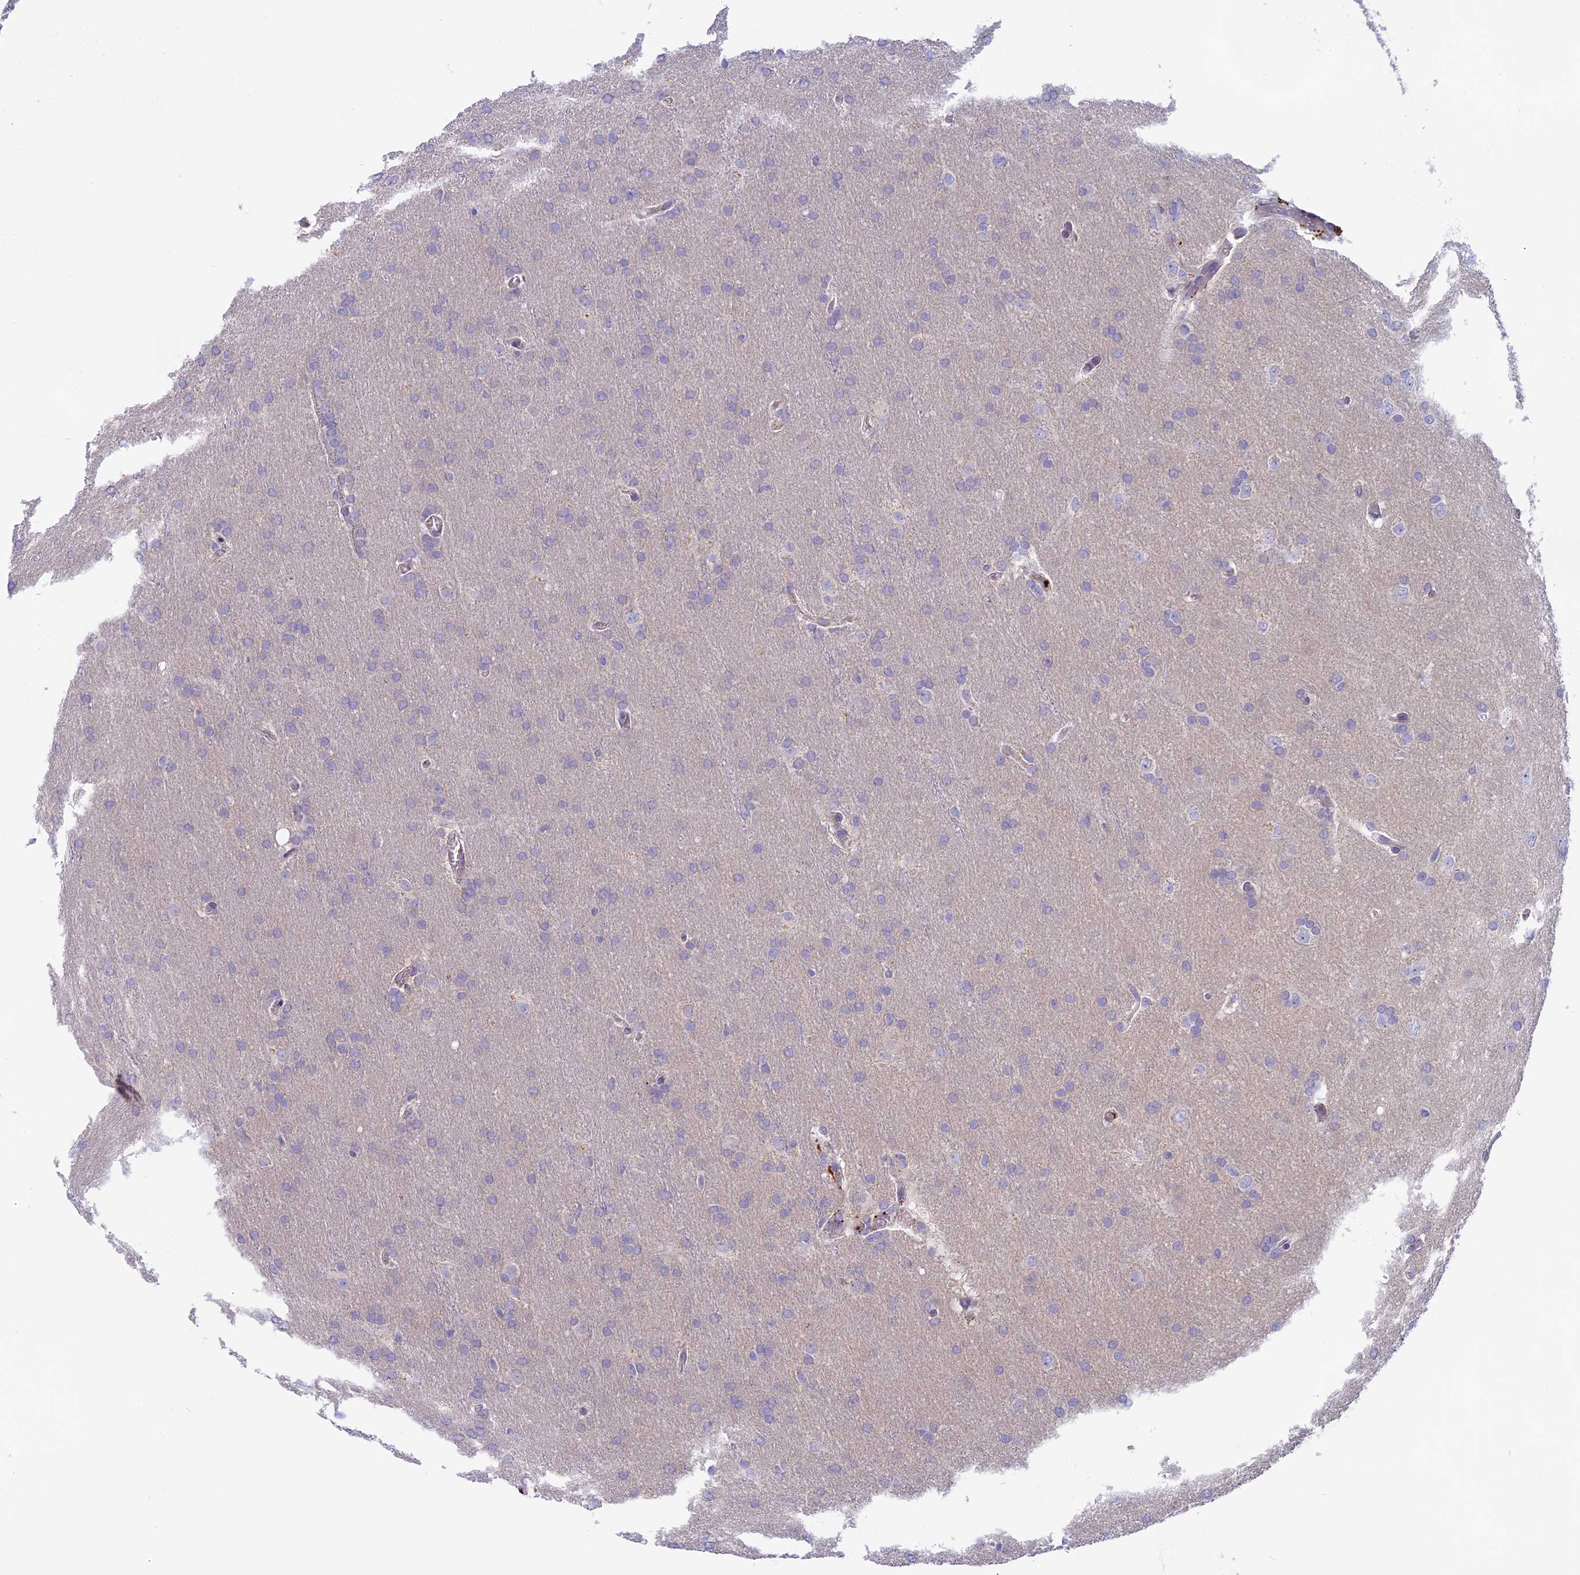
{"staining": {"intensity": "negative", "quantity": "none", "location": "none"}, "tissue": "glioma", "cell_type": "Tumor cells", "image_type": "cancer", "snomed": [{"axis": "morphology", "description": "Glioma, malignant, Low grade"}, {"axis": "topography", "description": "Brain"}], "caption": "A micrograph of human glioma is negative for staining in tumor cells.", "gene": "SEMA7A", "patient": {"sex": "female", "age": 32}}